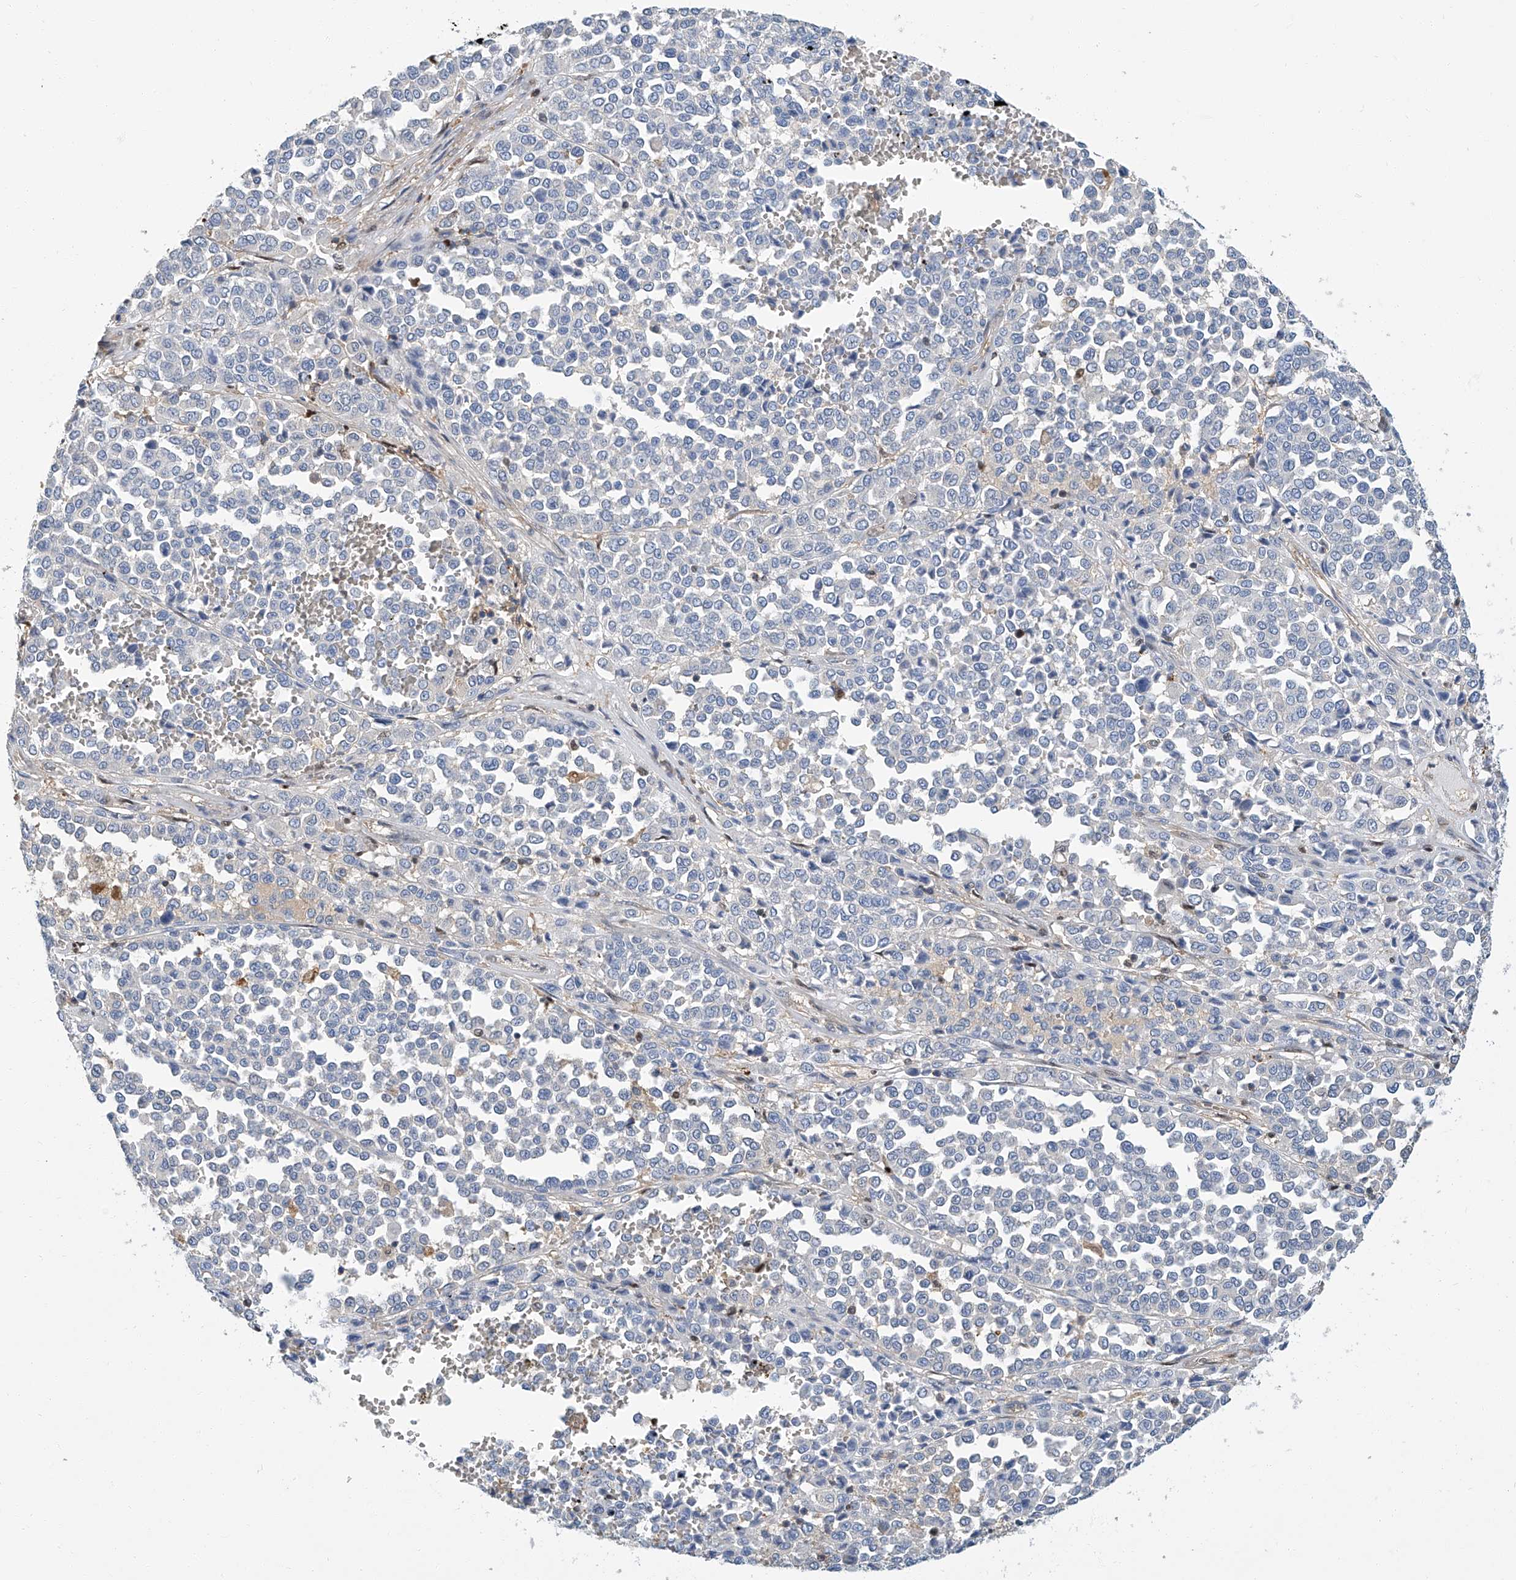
{"staining": {"intensity": "negative", "quantity": "none", "location": "none"}, "tissue": "melanoma", "cell_type": "Tumor cells", "image_type": "cancer", "snomed": [{"axis": "morphology", "description": "Malignant melanoma, Metastatic site"}, {"axis": "topography", "description": "Pancreas"}], "caption": "Melanoma was stained to show a protein in brown. There is no significant positivity in tumor cells.", "gene": "PSMB10", "patient": {"sex": "female", "age": 30}}